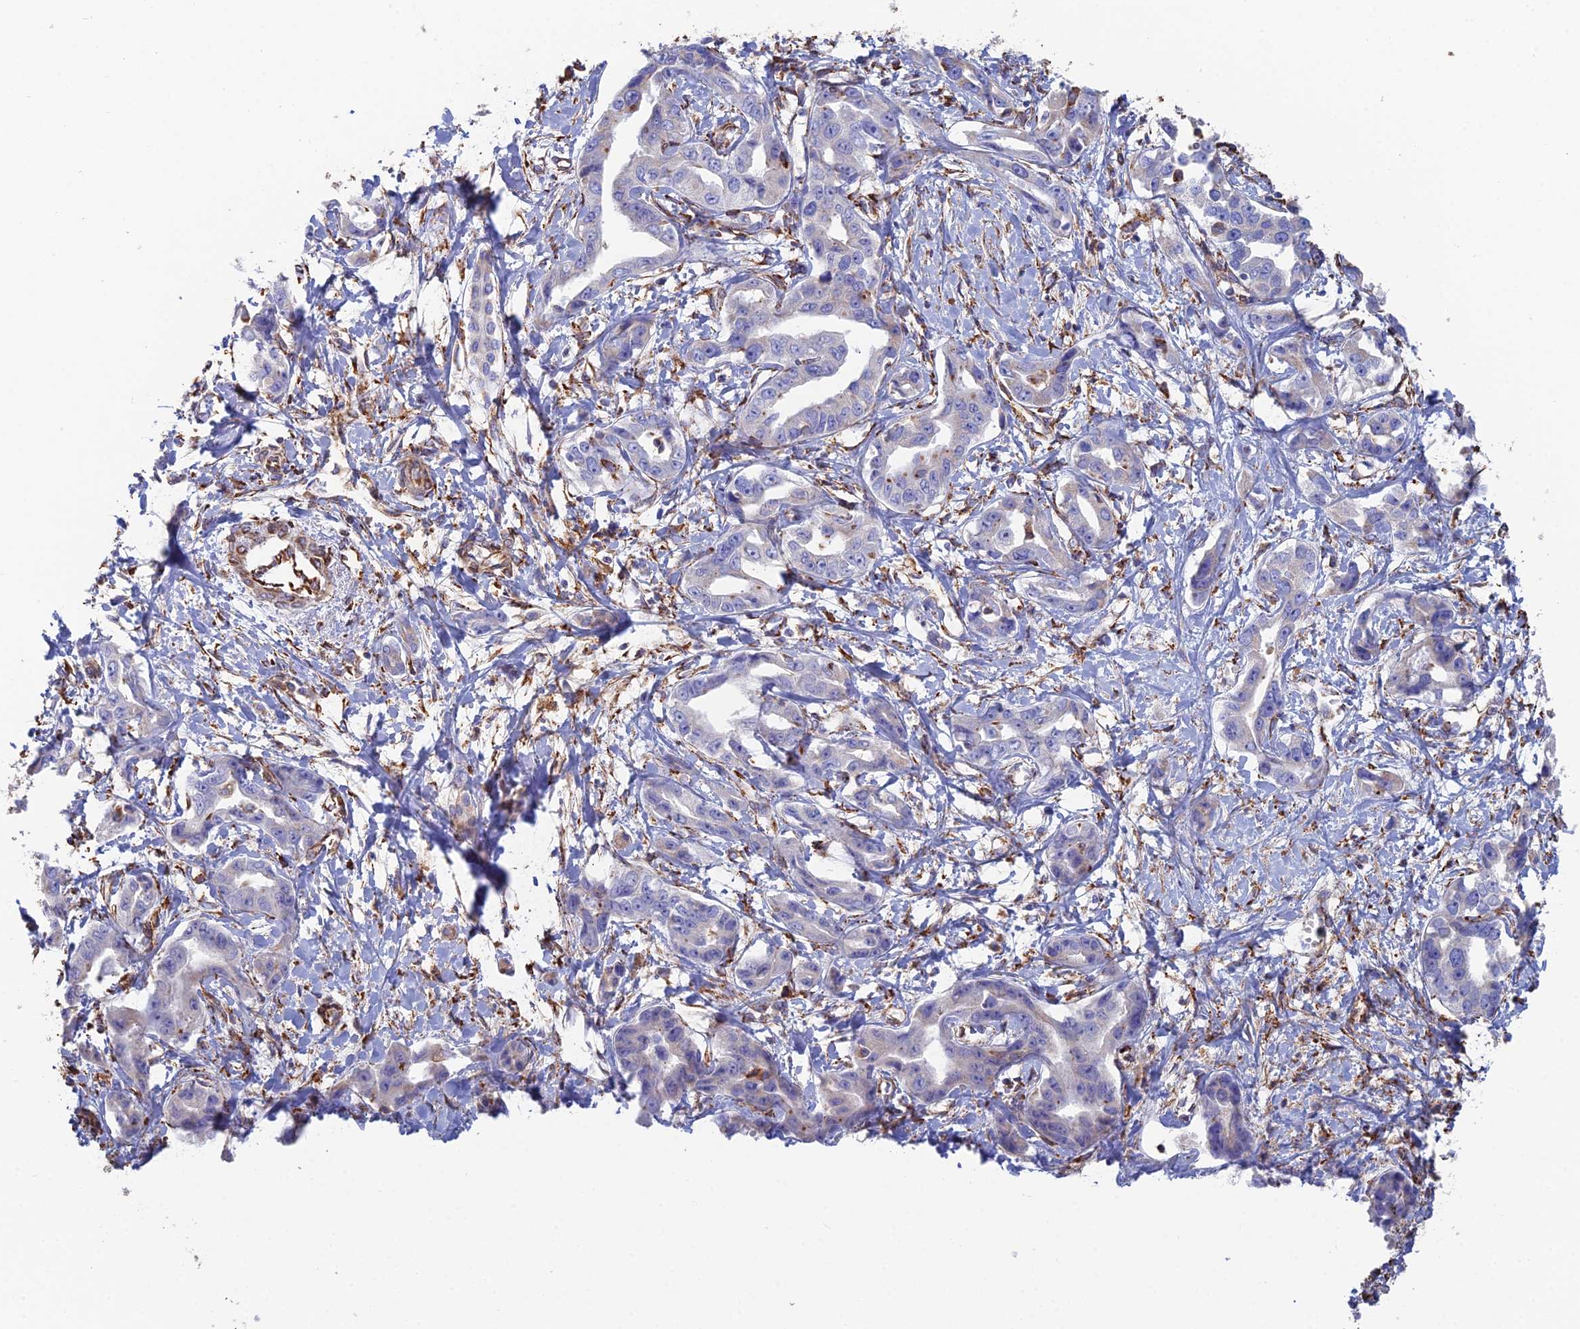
{"staining": {"intensity": "negative", "quantity": "none", "location": "none"}, "tissue": "liver cancer", "cell_type": "Tumor cells", "image_type": "cancer", "snomed": [{"axis": "morphology", "description": "Cholangiocarcinoma"}, {"axis": "topography", "description": "Liver"}], "caption": "This is a histopathology image of immunohistochemistry (IHC) staining of liver cholangiocarcinoma, which shows no expression in tumor cells.", "gene": "CLVS2", "patient": {"sex": "male", "age": 59}}